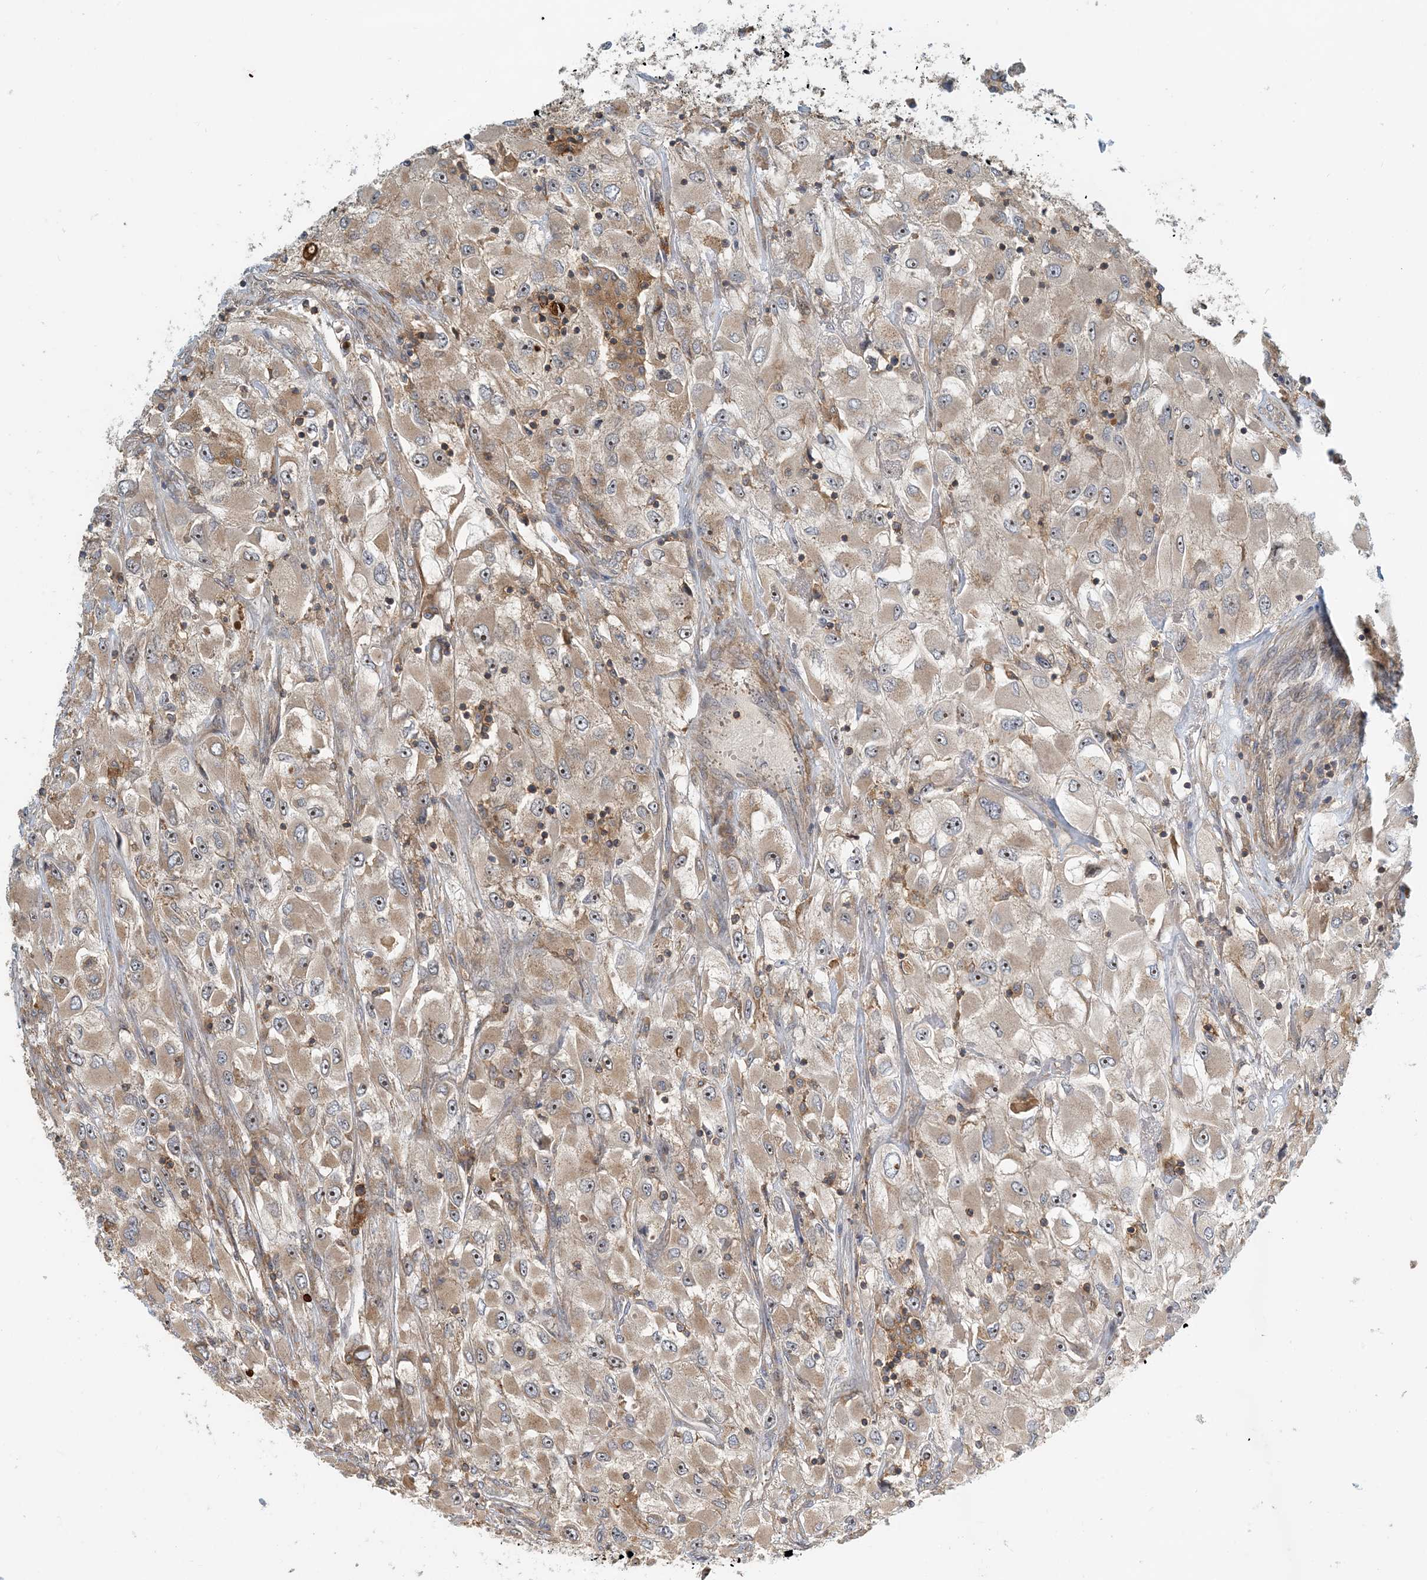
{"staining": {"intensity": "weak", "quantity": ">75%", "location": "cytoplasmic/membranous,nuclear"}, "tissue": "renal cancer", "cell_type": "Tumor cells", "image_type": "cancer", "snomed": [{"axis": "morphology", "description": "Adenocarcinoma, NOS"}, {"axis": "topography", "description": "Kidney"}], "caption": "Immunohistochemistry (DAB (3,3'-diaminobenzidine)) staining of renal cancer (adenocarcinoma) demonstrates weak cytoplasmic/membranous and nuclear protein expression in approximately >75% of tumor cells.", "gene": "COLEC11", "patient": {"sex": "female", "age": 52}}